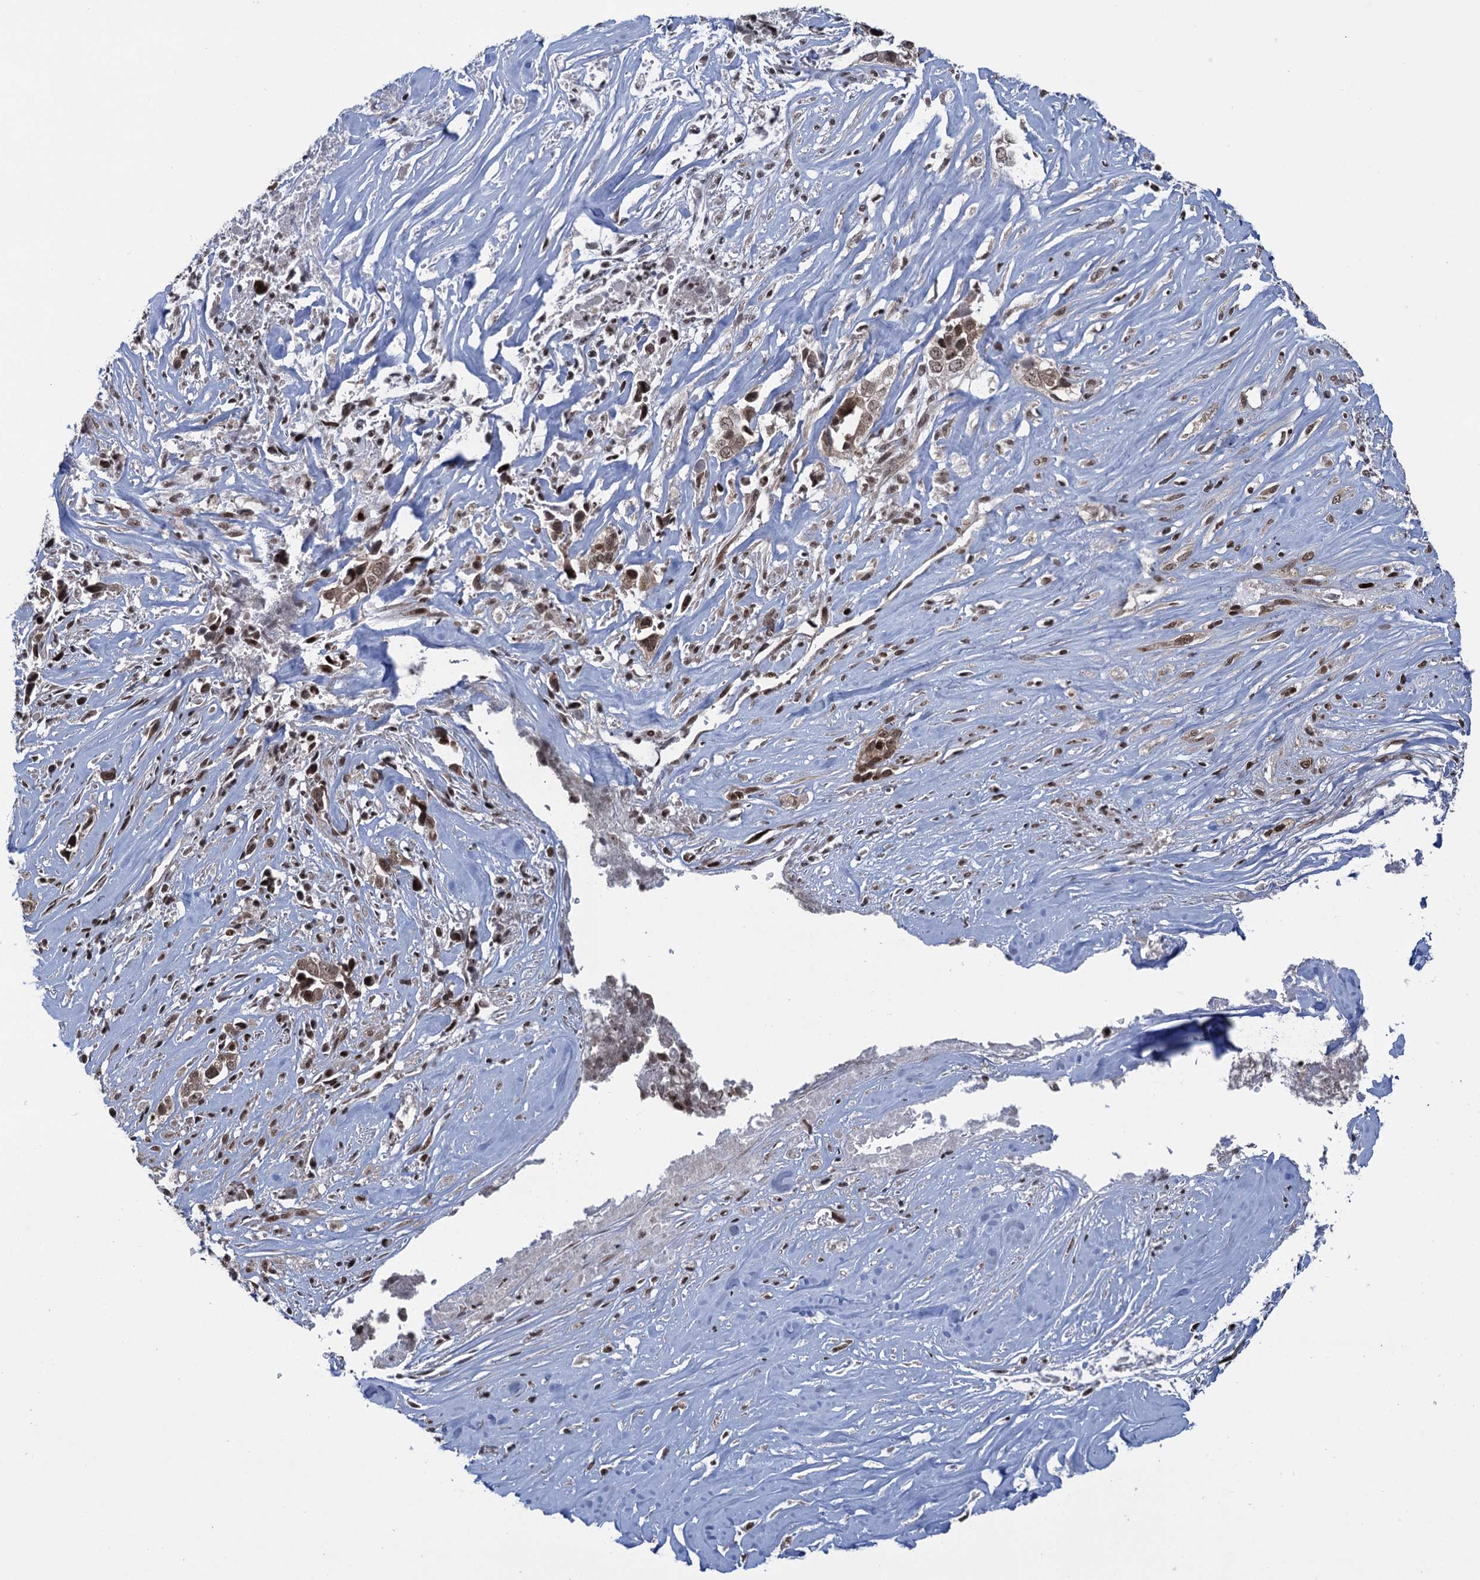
{"staining": {"intensity": "moderate", "quantity": ">75%", "location": "cytoplasmic/membranous,nuclear"}, "tissue": "liver cancer", "cell_type": "Tumor cells", "image_type": "cancer", "snomed": [{"axis": "morphology", "description": "Cholangiocarcinoma"}, {"axis": "topography", "description": "Liver"}], "caption": "Brown immunohistochemical staining in human liver cancer (cholangiocarcinoma) reveals moderate cytoplasmic/membranous and nuclear expression in about >75% of tumor cells.", "gene": "ZNF169", "patient": {"sex": "female", "age": 79}}